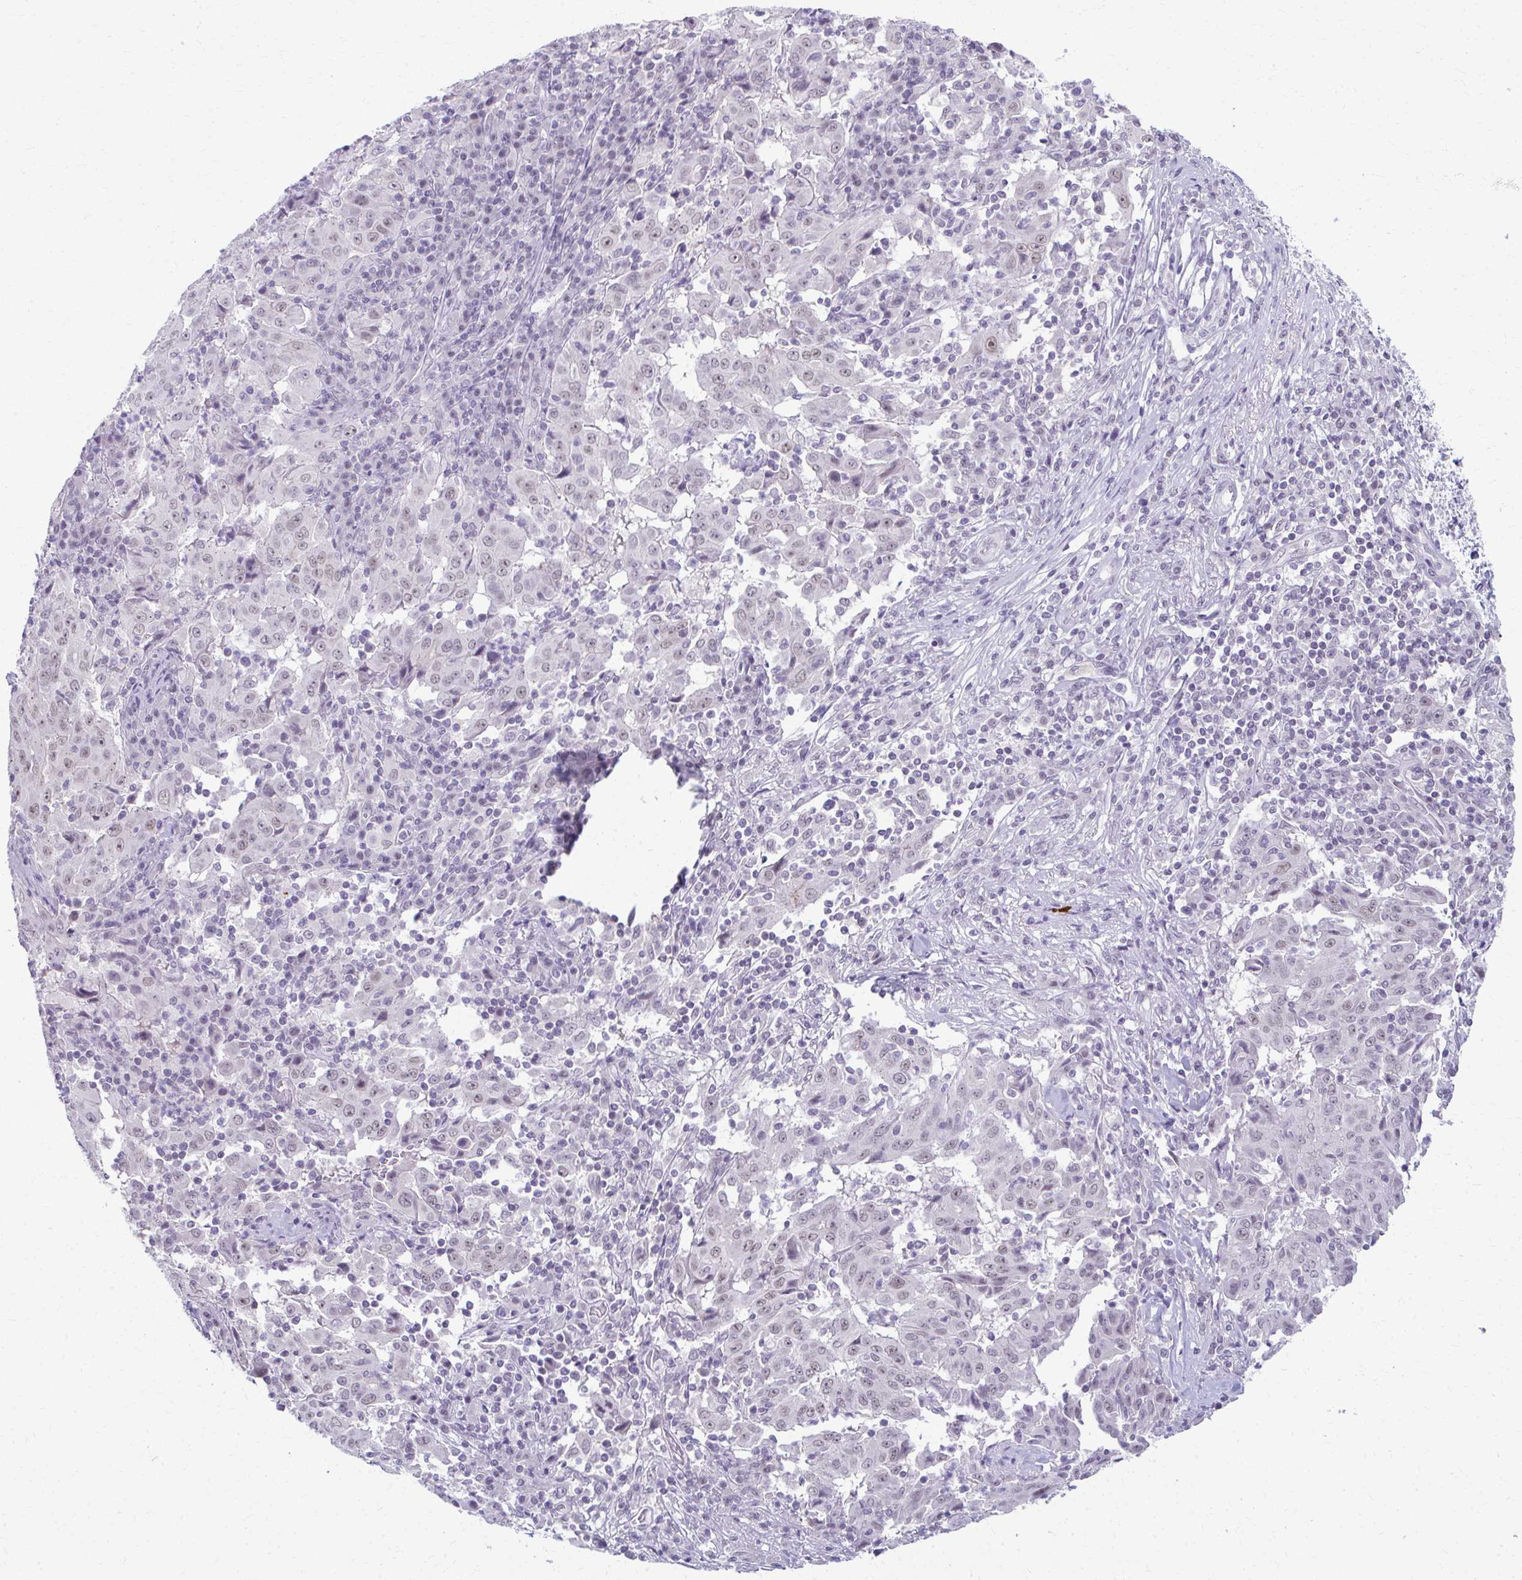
{"staining": {"intensity": "weak", "quantity": "<25%", "location": "nuclear"}, "tissue": "pancreatic cancer", "cell_type": "Tumor cells", "image_type": "cancer", "snomed": [{"axis": "morphology", "description": "Adenocarcinoma, NOS"}, {"axis": "topography", "description": "Pancreas"}], "caption": "Protein analysis of pancreatic cancer exhibits no significant staining in tumor cells.", "gene": "MAF1", "patient": {"sex": "male", "age": 63}}